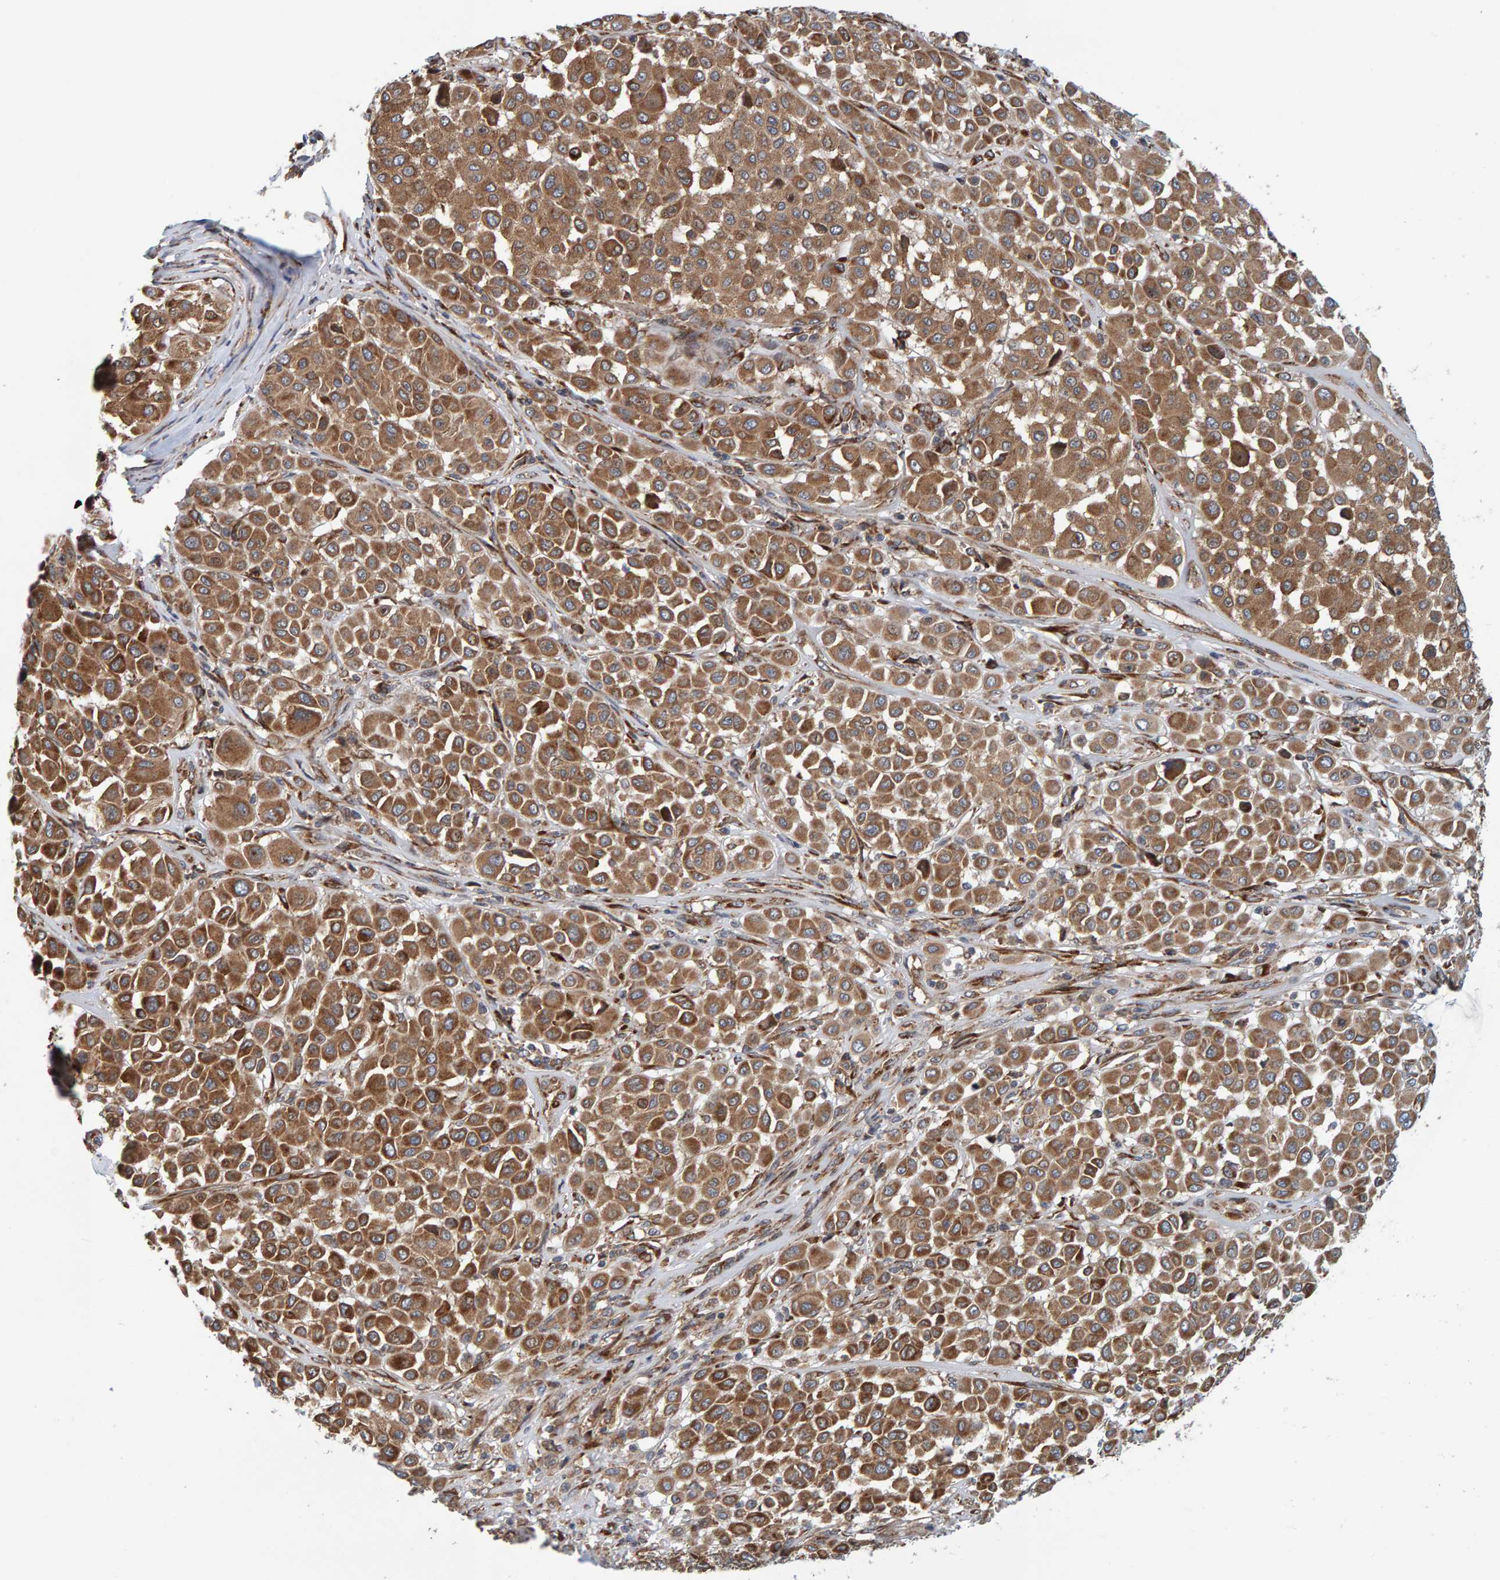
{"staining": {"intensity": "moderate", "quantity": ">75%", "location": "cytoplasmic/membranous"}, "tissue": "melanoma", "cell_type": "Tumor cells", "image_type": "cancer", "snomed": [{"axis": "morphology", "description": "Malignant melanoma, Metastatic site"}, {"axis": "topography", "description": "Soft tissue"}], "caption": "The immunohistochemical stain highlights moderate cytoplasmic/membranous staining in tumor cells of melanoma tissue.", "gene": "BAIAP2", "patient": {"sex": "male", "age": 41}}